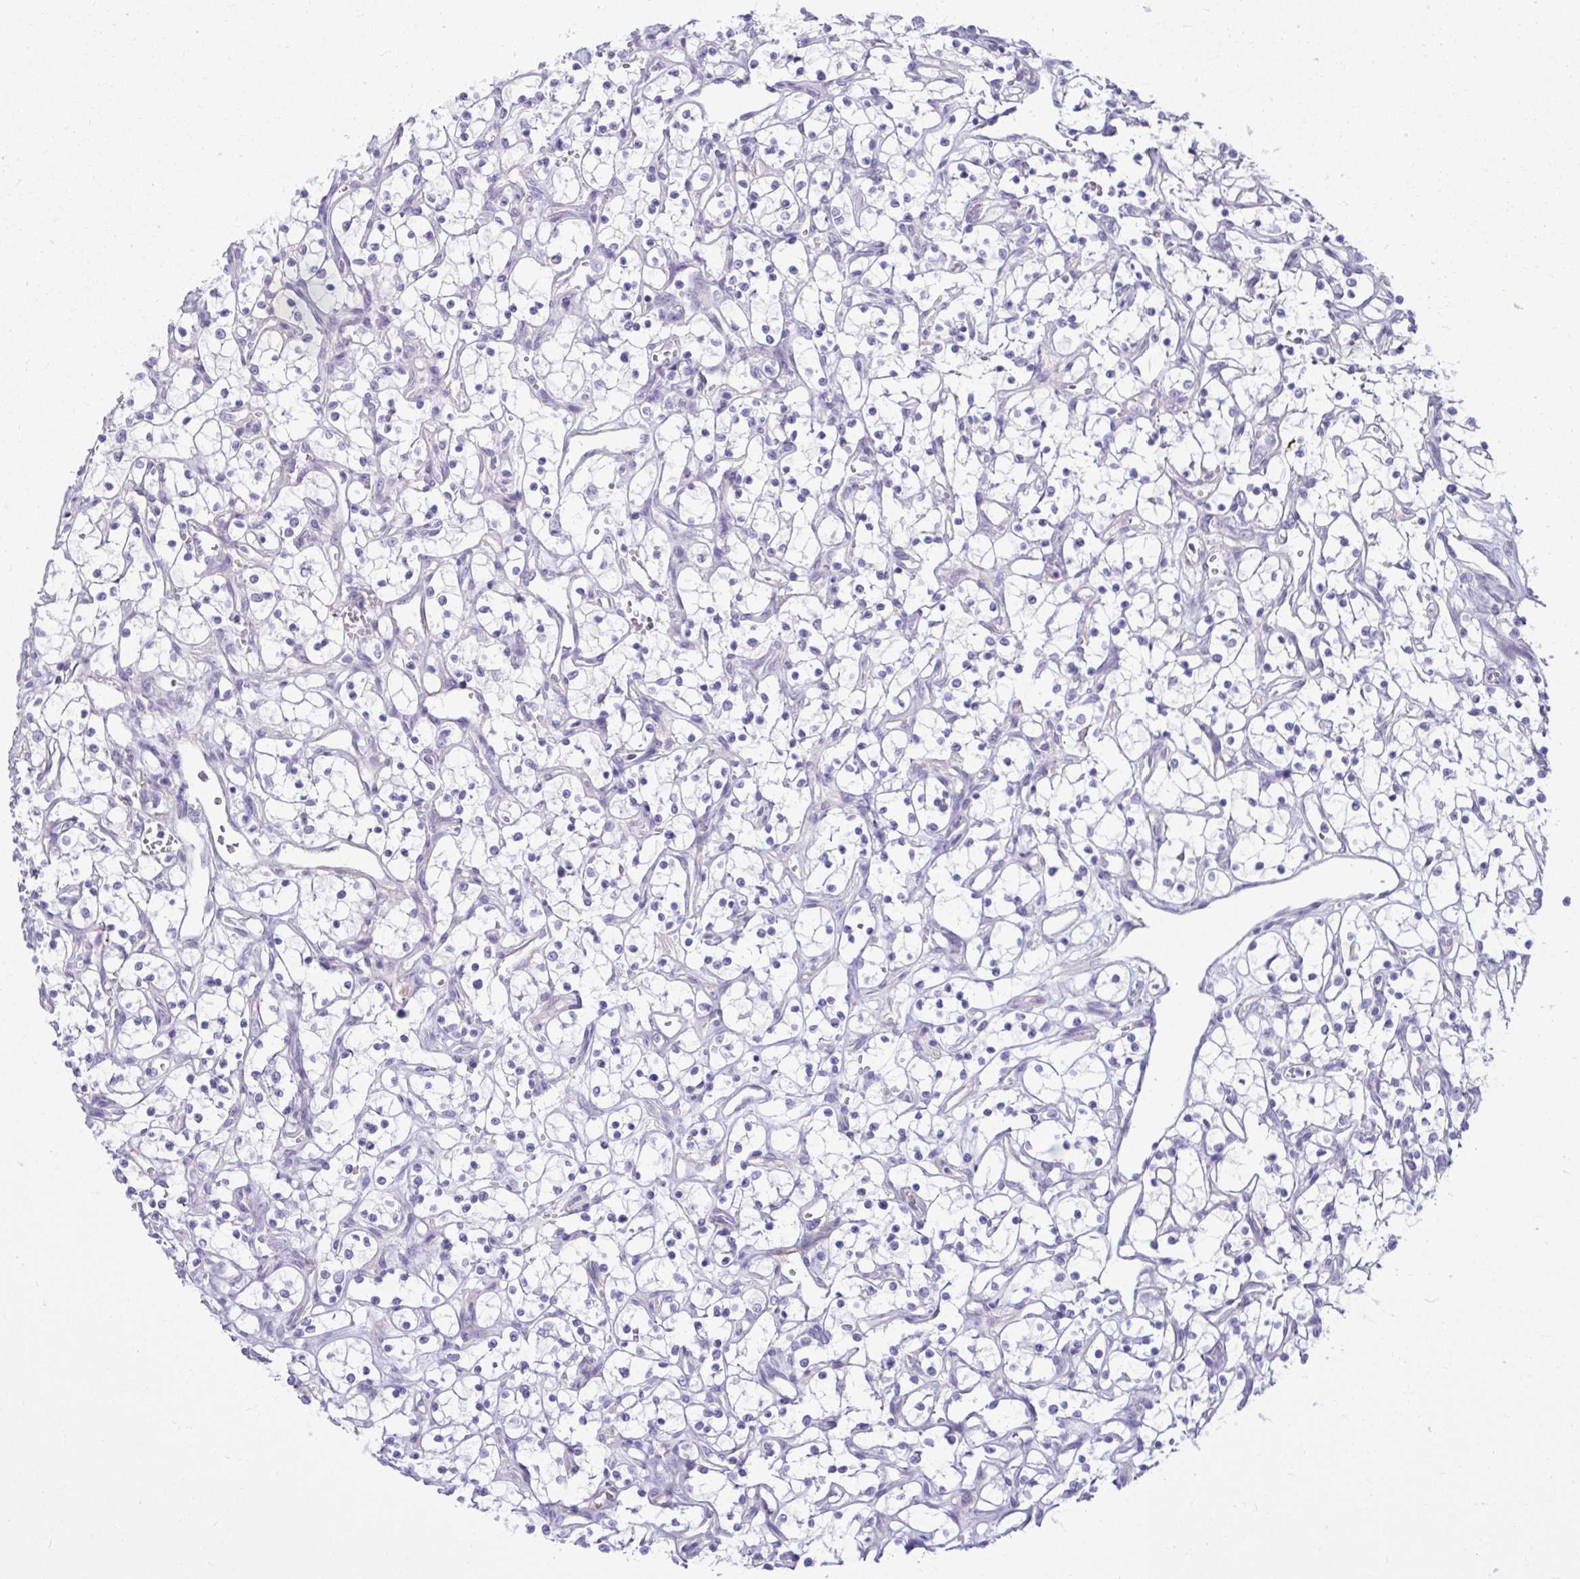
{"staining": {"intensity": "negative", "quantity": "none", "location": "none"}, "tissue": "renal cancer", "cell_type": "Tumor cells", "image_type": "cancer", "snomed": [{"axis": "morphology", "description": "Adenocarcinoma, NOS"}, {"axis": "topography", "description": "Kidney"}], "caption": "Micrograph shows no protein staining in tumor cells of renal adenocarcinoma tissue.", "gene": "LRRC36", "patient": {"sex": "female", "age": 69}}